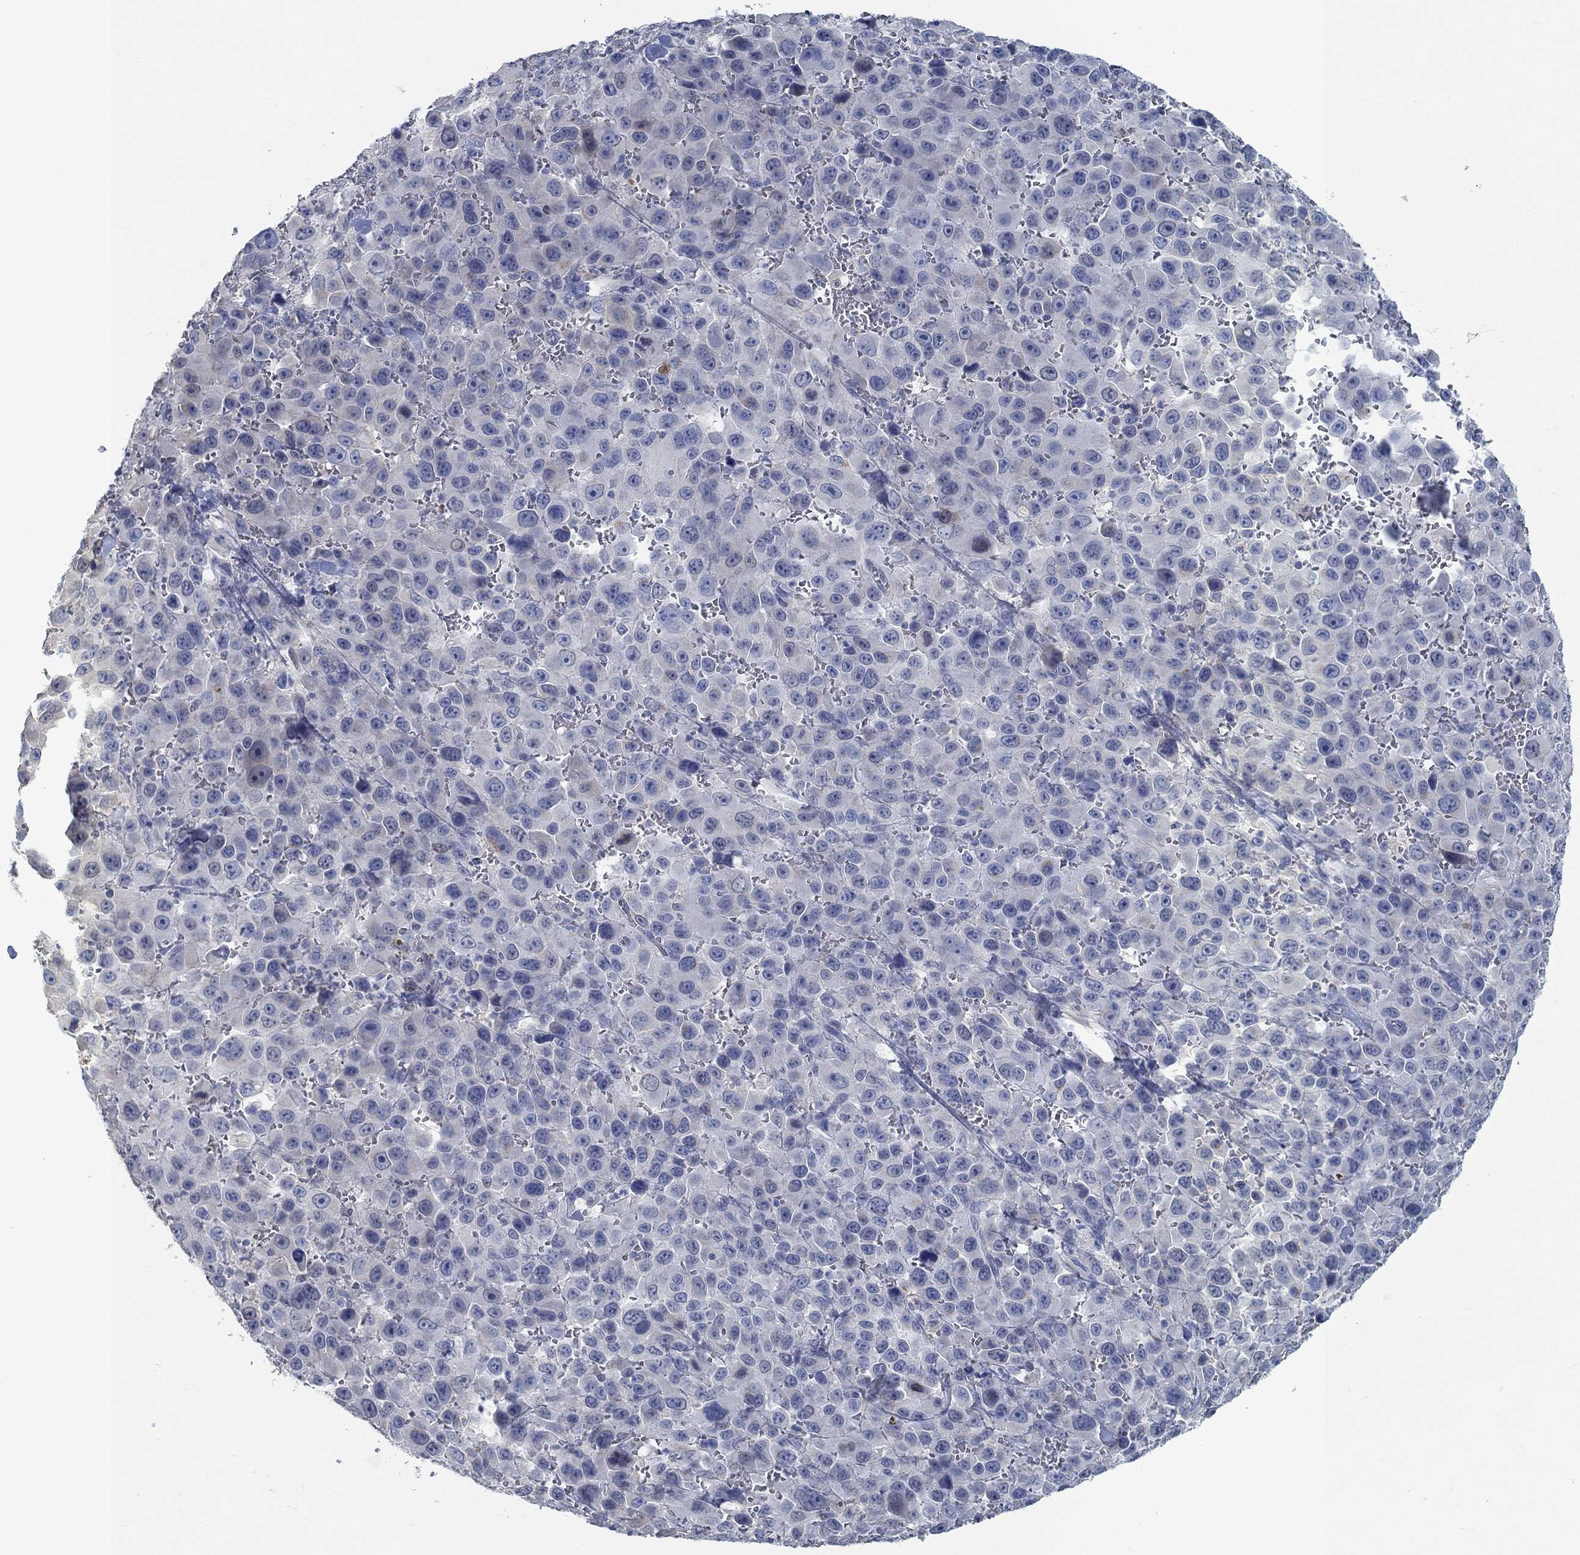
{"staining": {"intensity": "negative", "quantity": "none", "location": "none"}, "tissue": "melanoma", "cell_type": "Tumor cells", "image_type": "cancer", "snomed": [{"axis": "morphology", "description": "Malignant melanoma, NOS"}, {"axis": "topography", "description": "Skin"}], "caption": "Tumor cells are negative for protein expression in human malignant melanoma.", "gene": "TEKT4", "patient": {"sex": "female", "age": 91}}